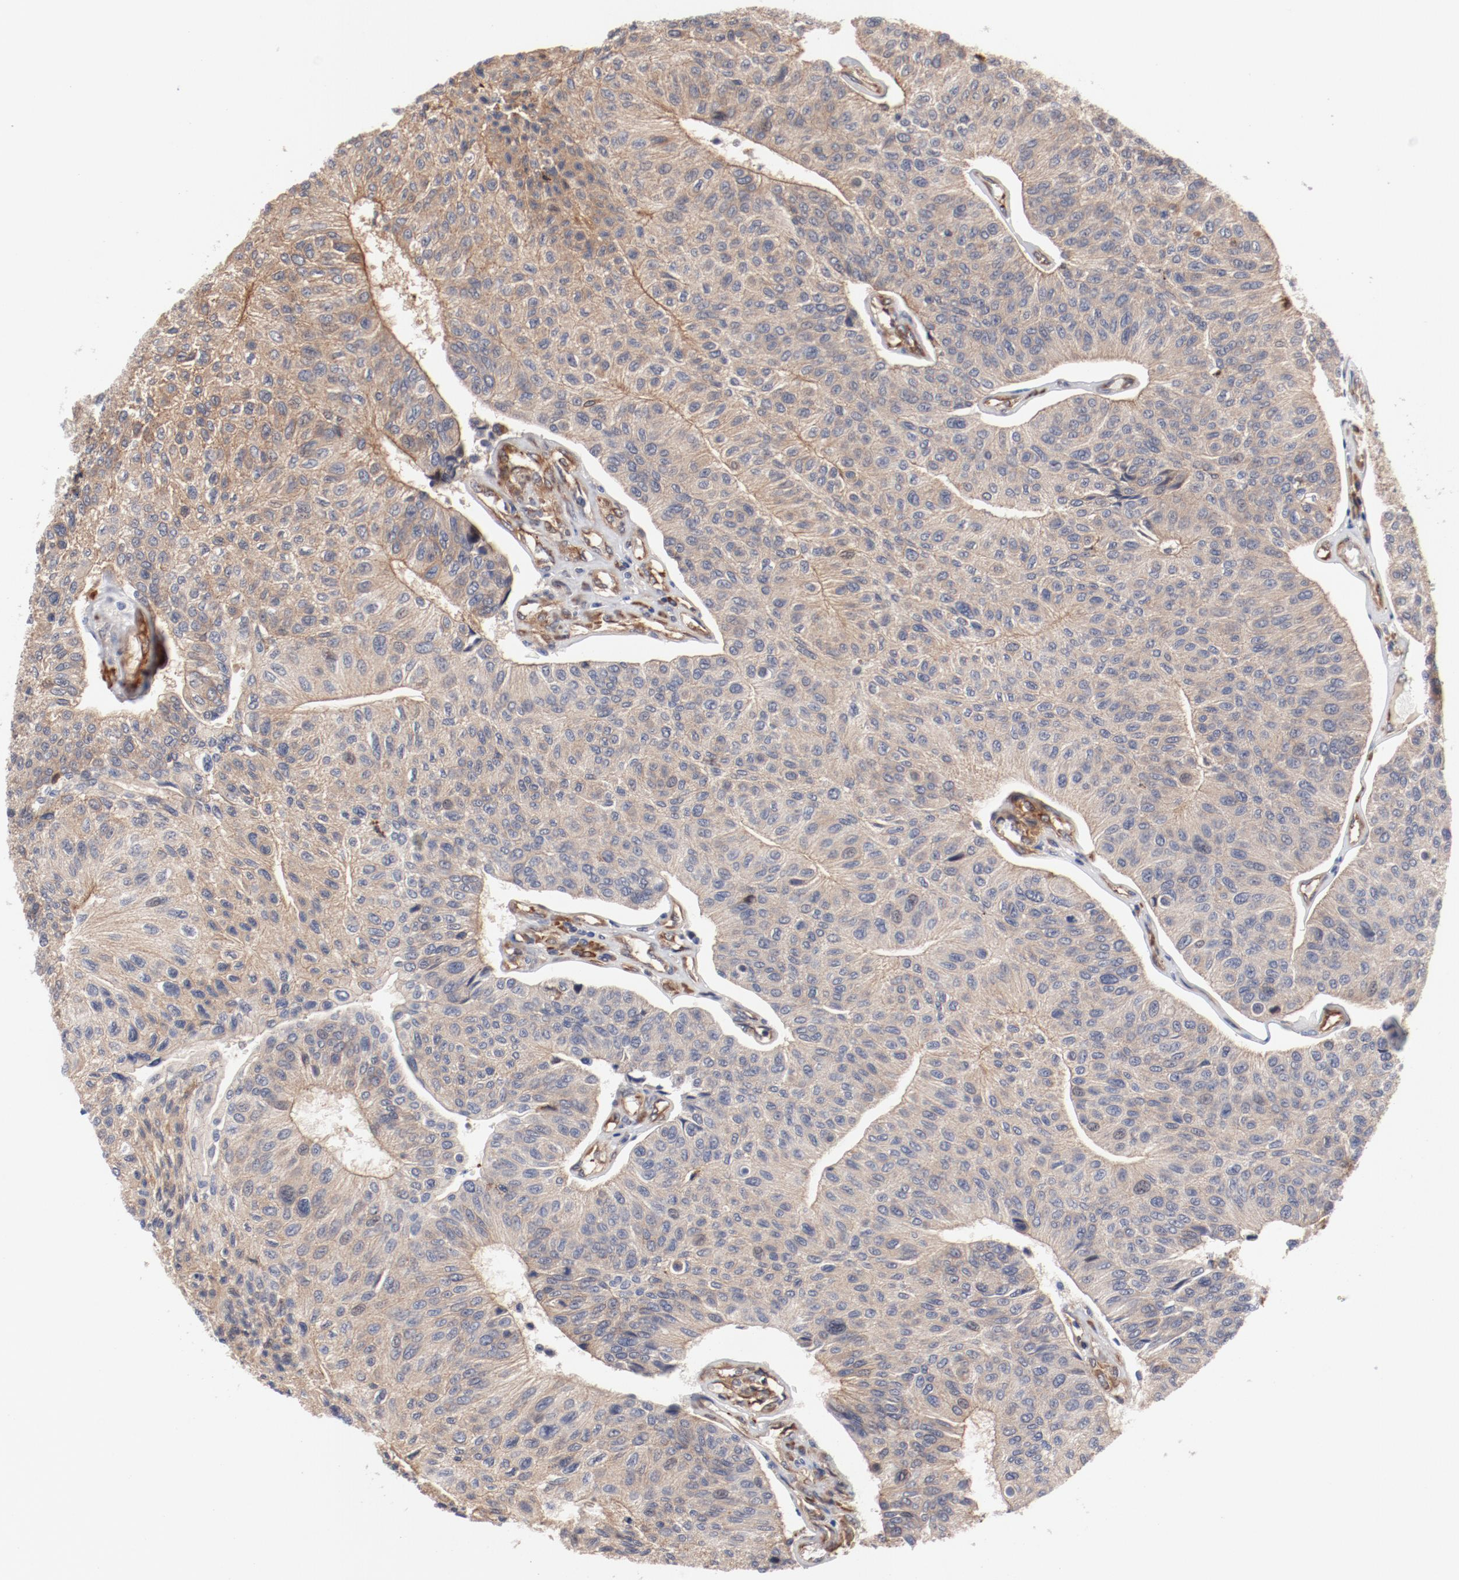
{"staining": {"intensity": "moderate", "quantity": ">75%", "location": "cytoplasmic/membranous"}, "tissue": "urothelial cancer", "cell_type": "Tumor cells", "image_type": "cancer", "snomed": [{"axis": "morphology", "description": "Urothelial carcinoma, High grade"}, {"axis": "topography", "description": "Urinary bladder"}], "caption": "Immunohistochemistry photomicrograph of neoplastic tissue: human urothelial cancer stained using immunohistochemistry shows medium levels of moderate protein expression localized specifically in the cytoplasmic/membranous of tumor cells, appearing as a cytoplasmic/membranous brown color.", "gene": "PITPNM2", "patient": {"sex": "male", "age": 66}}